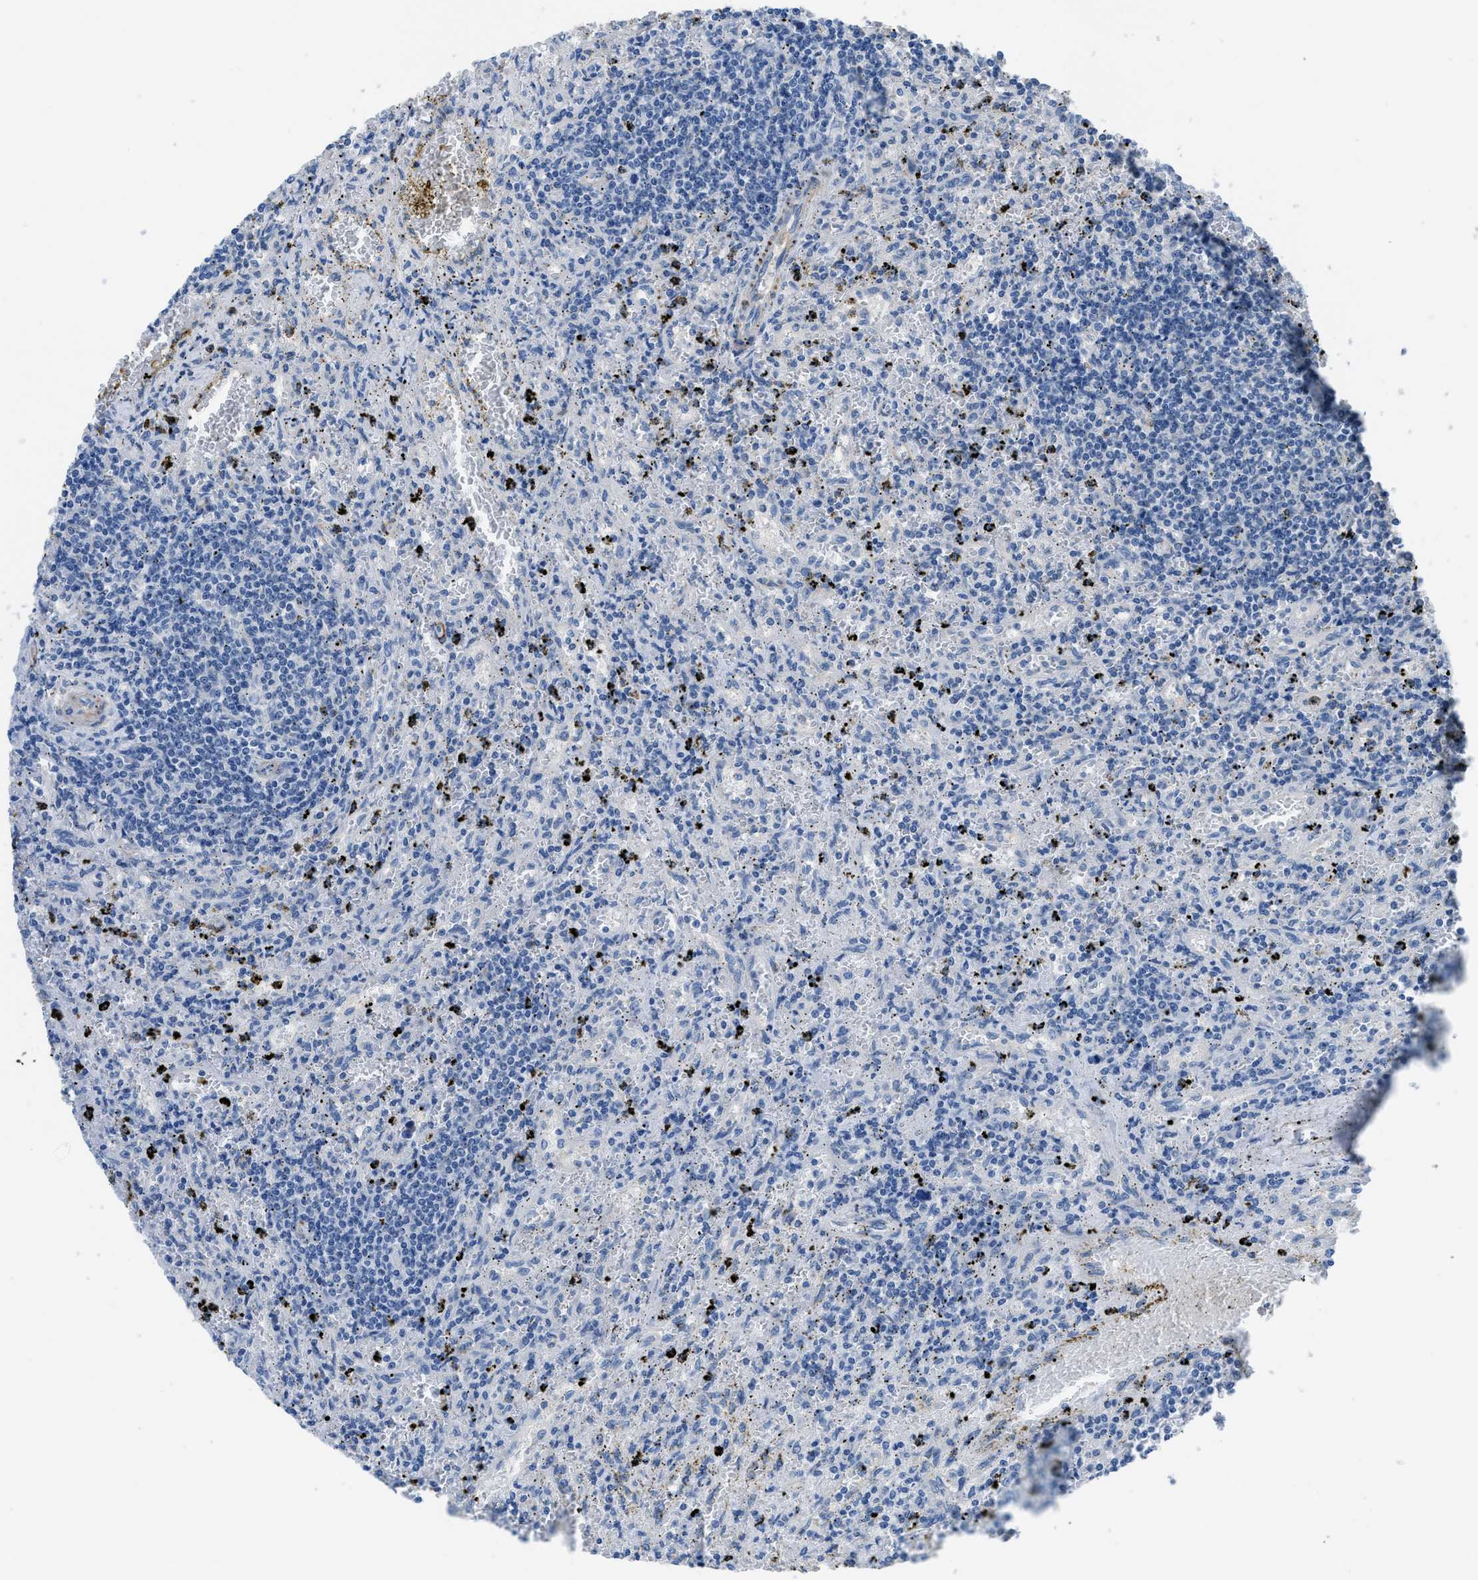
{"staining": {"intensity": "negative", "quantity": "none", "location": "none"}, "tissue": "lymphoma", "cell_type": "Tumor cells", "image_type": "cancer", "snomed": [{"axis": "morphology", "description": "Malignant lymphoma, non-Hodgkin's type, Low grade"}, {"axis": "topography", "description": "Spleen"}], "caption": "This is an immunohistochemistry micrograph of malignant lymphoma, non-Hodgkin's type (low-grade). There is no positivity in tumor cells.", "gene": "ZSWIM5", "patient": {"sex": "male", "age": 76}}